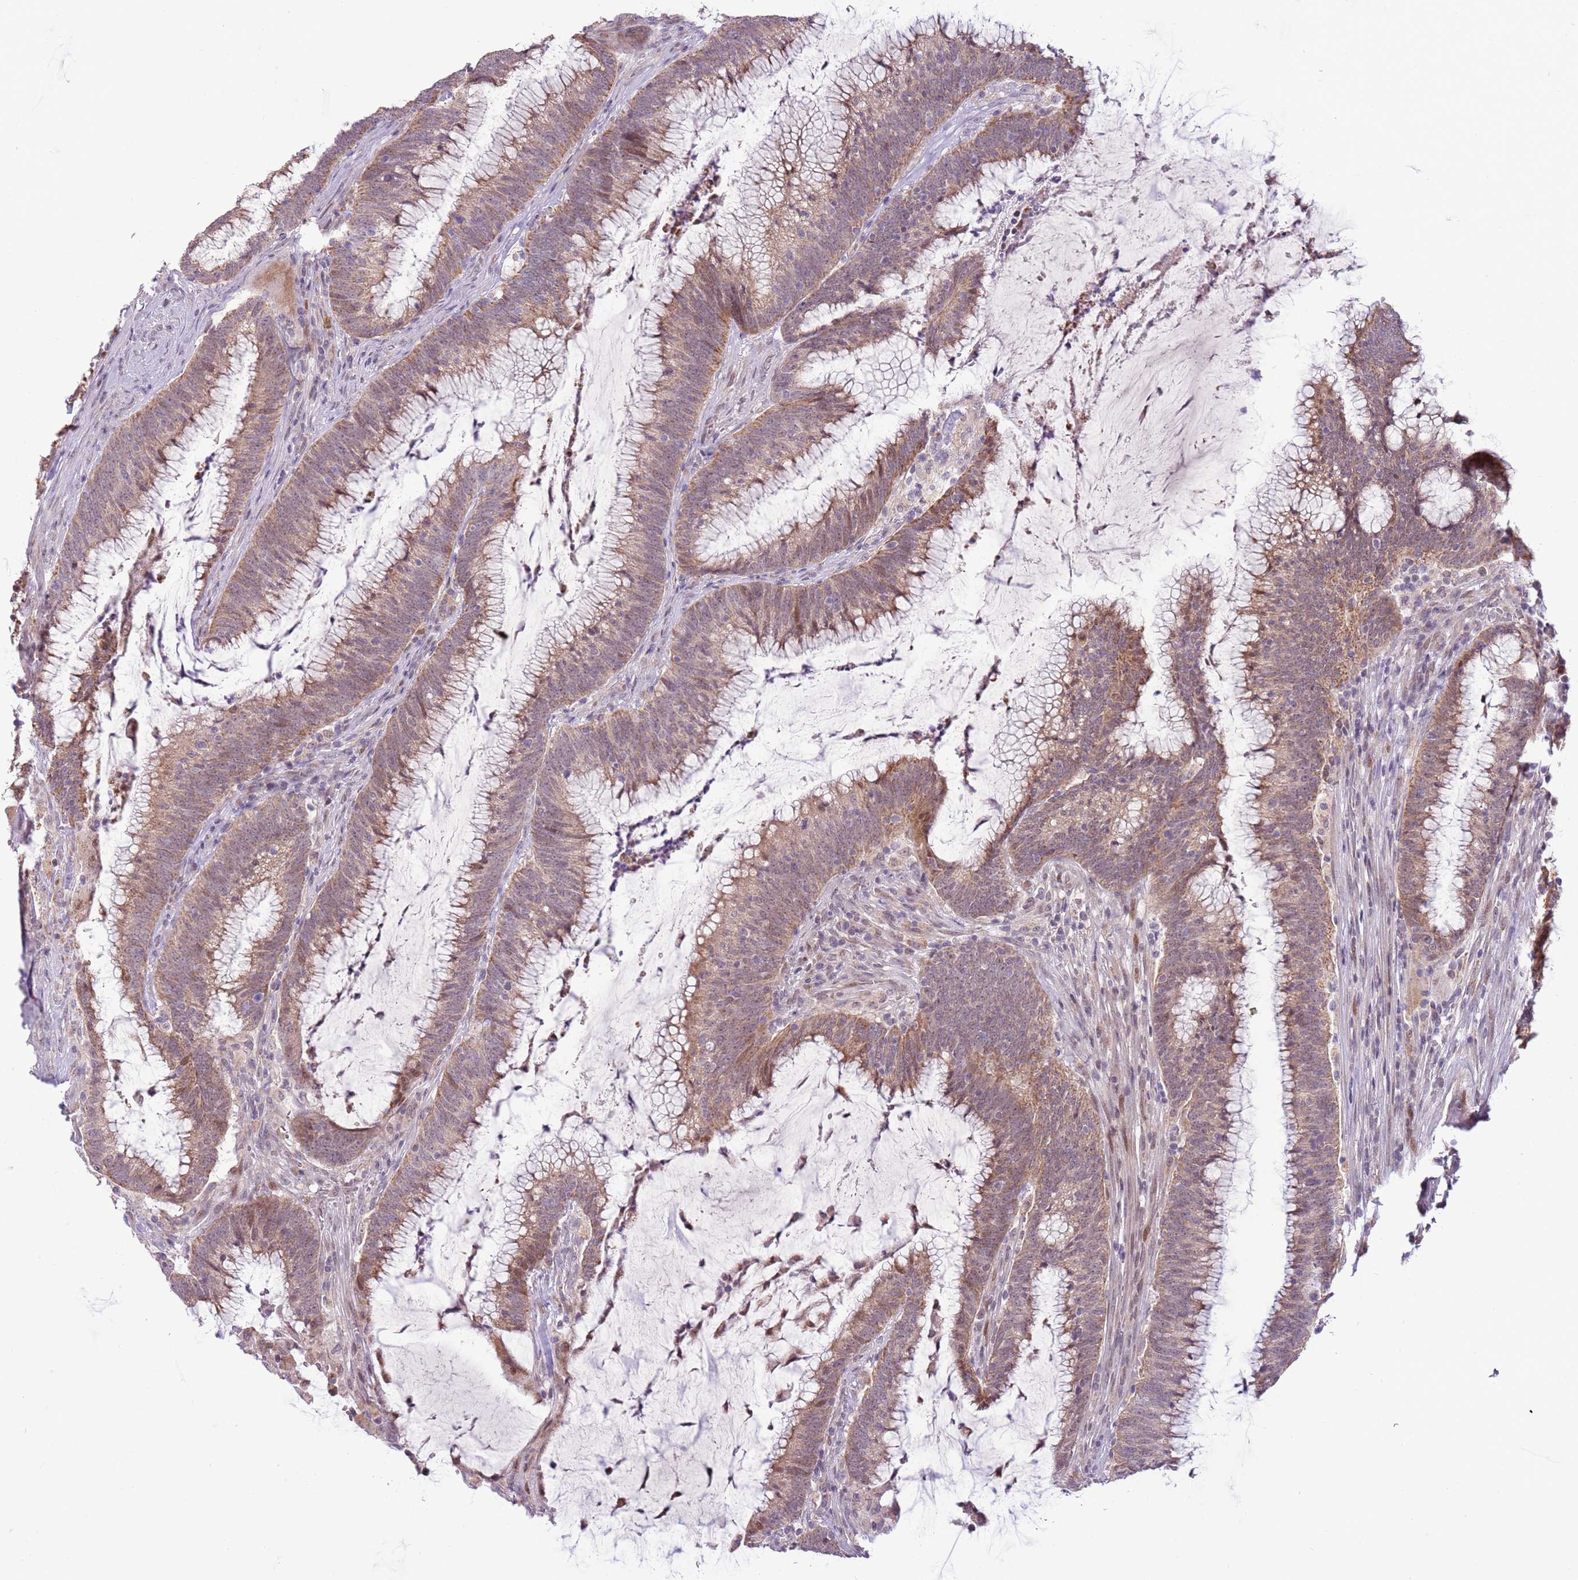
{"staining": {"intensity": "moderate", "quantity": ">75%", "location": "cytoplasmic/membranous"}, "tissue": "colorectal cancer", "cell_type": "Tumor cells", "image_type": "cancer", "snomed": [{"axis": "morphology", "description": "Adenocarcinoma, NOS"}, {"axis": "topography", "description": "Rectum"}], "caption": "IHC image of human adenocarcinoma (colorectal) stained for a protein (brown), which exhibits medium levels of moderate cytoplasmic/membranous positivity in about >75% of tumor cells.", "gene": "MLLT11", "patient": {"sex": "female", "age": 77}}